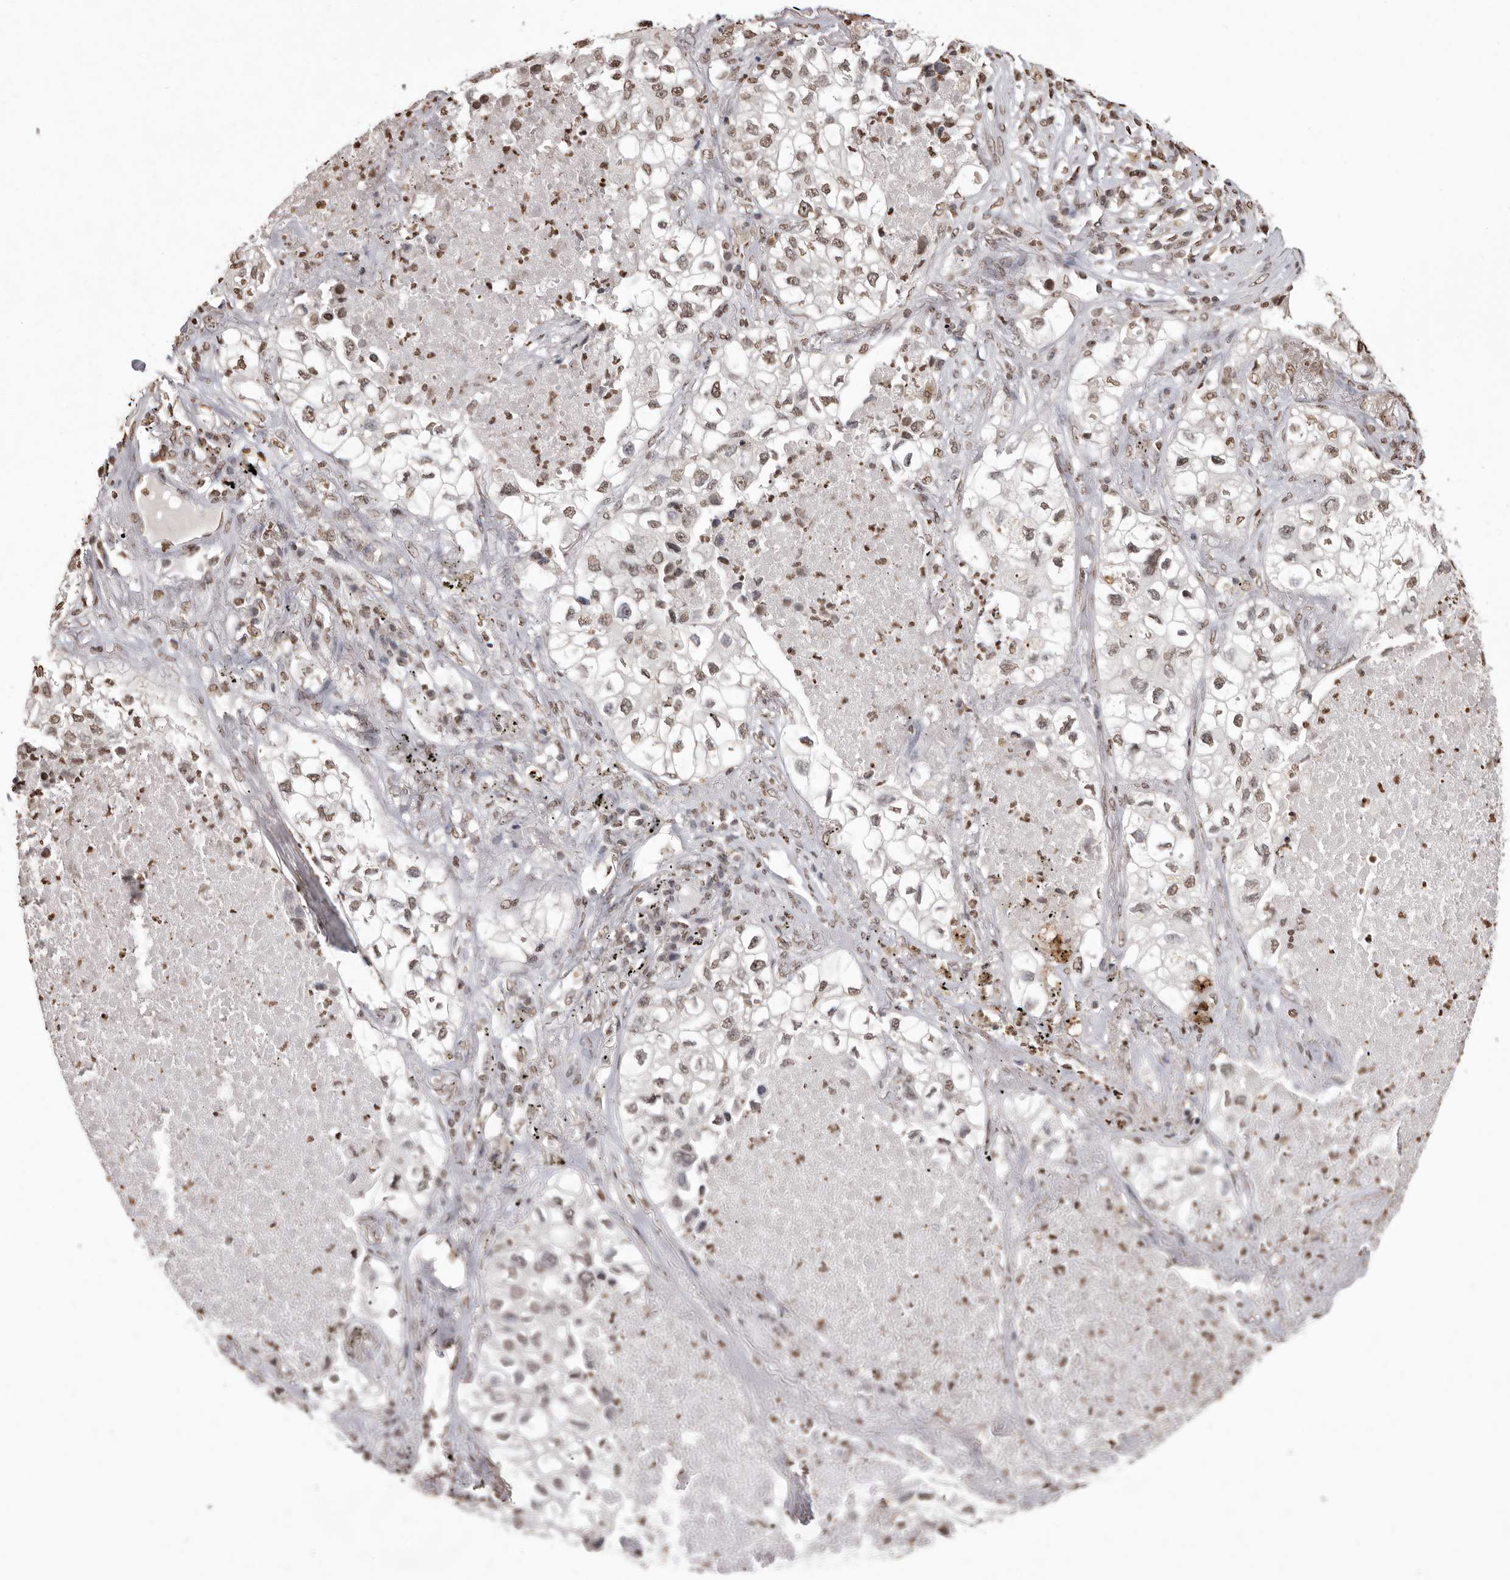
{"staining": {"intensity": "weak", "quantity": ">75%", "location": "nuclear"}, "tissue": "lung cancer", "cell_type": "Tumor cells", "image_type": "cancer", "snomed": [{"axis": "morphology", "description": "Adenocarcinoma, NOS"}, {"axis": "topography", "description": "Lung"}], "caption": "Adenocarcinoma (lung) tissue displays weak nuclear expression in about >75% of tumor cells The protein is shown in brown color, while the nuclei are stained blue.", "gene": "WDR45", "patient": {"sex": "male", "age": 63}}